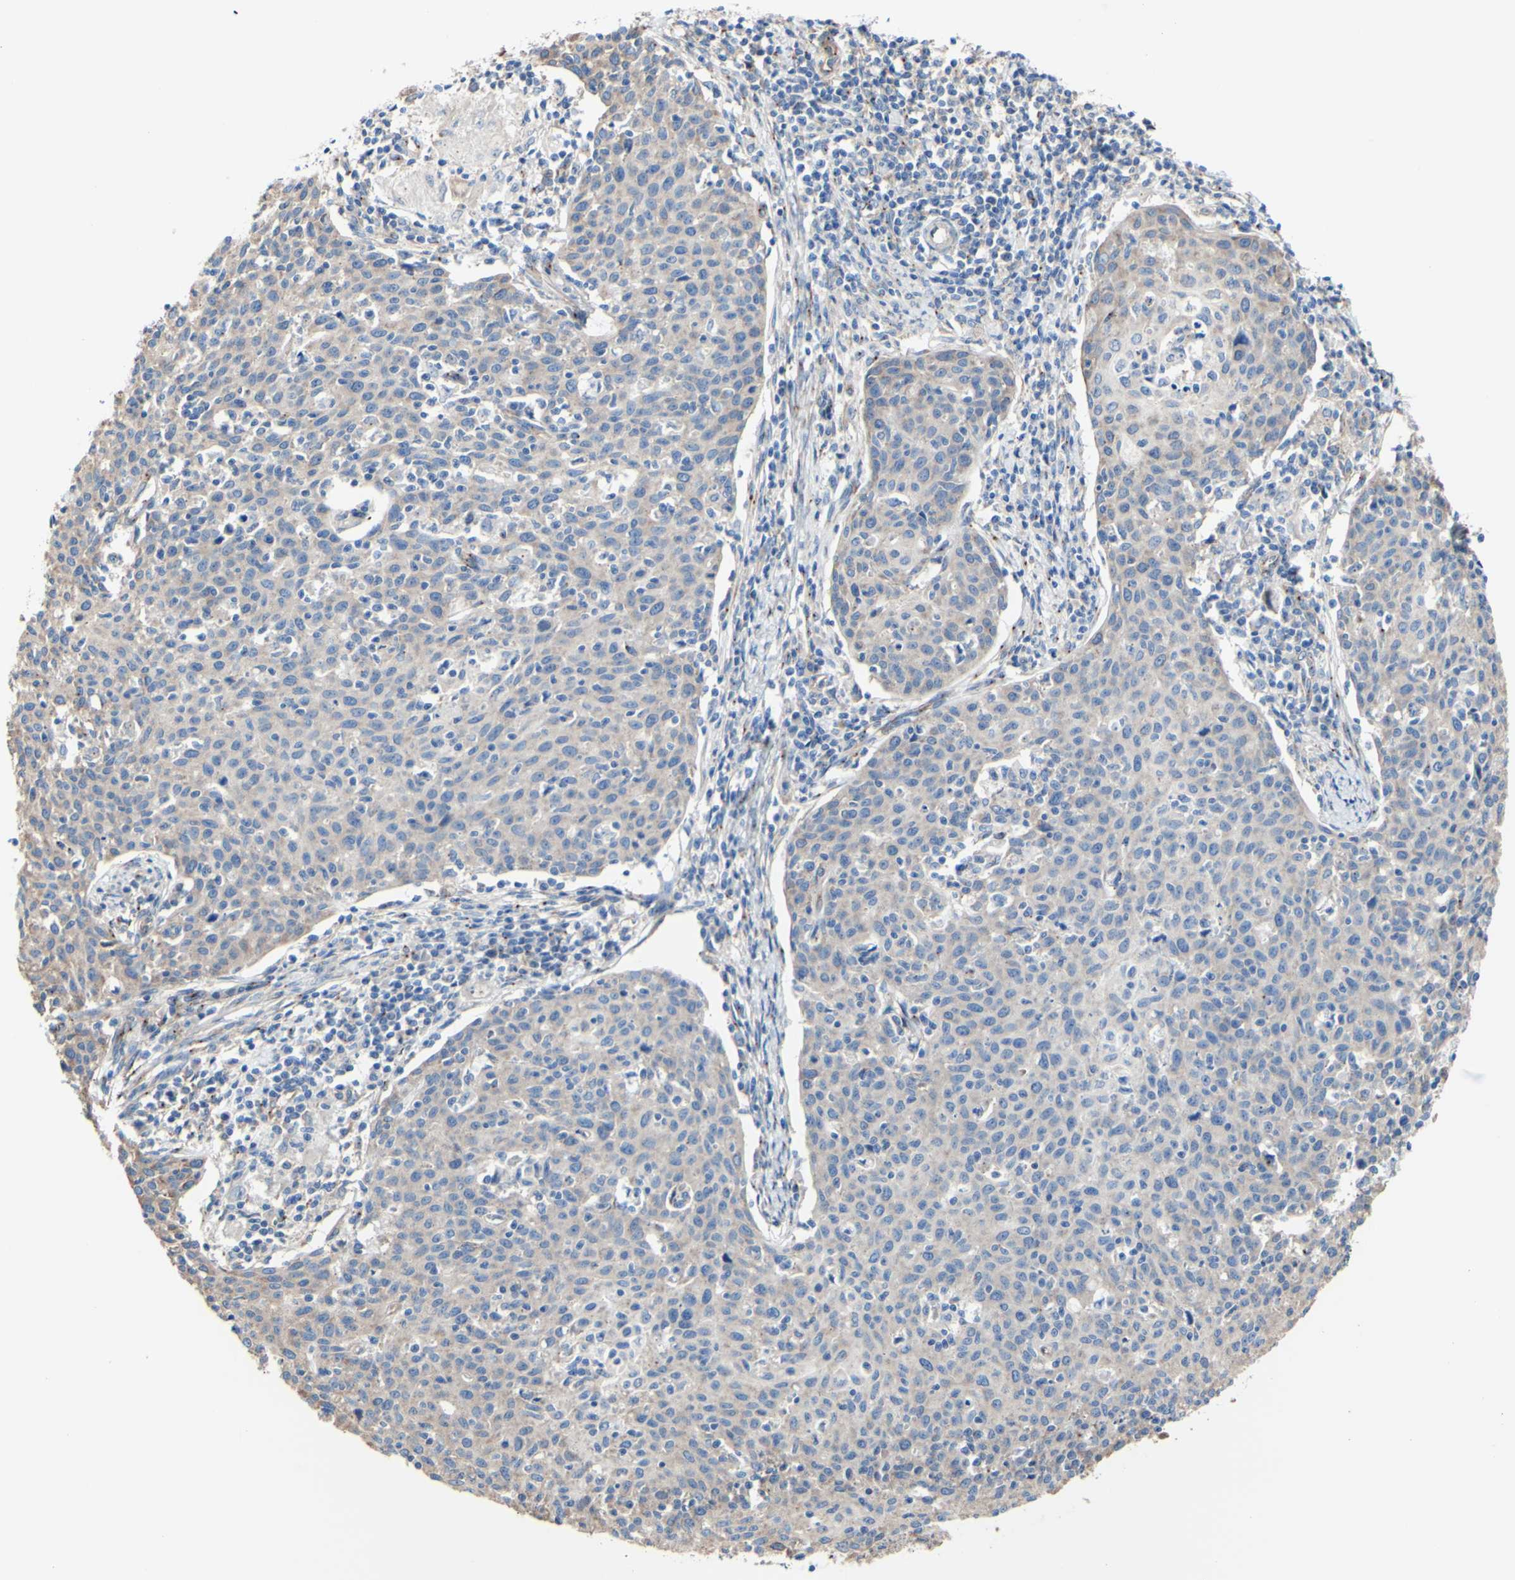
{"staining": {"intensity": "weak", "quantity": ">75%", "location": "cytoplasmic/membranous"}, "tissue": "cervical cancer", "cell_type": "Tumor cells", "image_type": "cancer", "snomed": [{"axis": "morphology", "description": "Squamous cell carcinoma, NOS"}, {"axis": "topography", "description": "Cervix"}], "caption": "Weak cytoplasmic/membranous expression for a protein is present in approximately >75% of tumor cells of cervical cancer using IHC.", "gene": "LRIG3", "patient": {"sex": "female", "age": 38}}